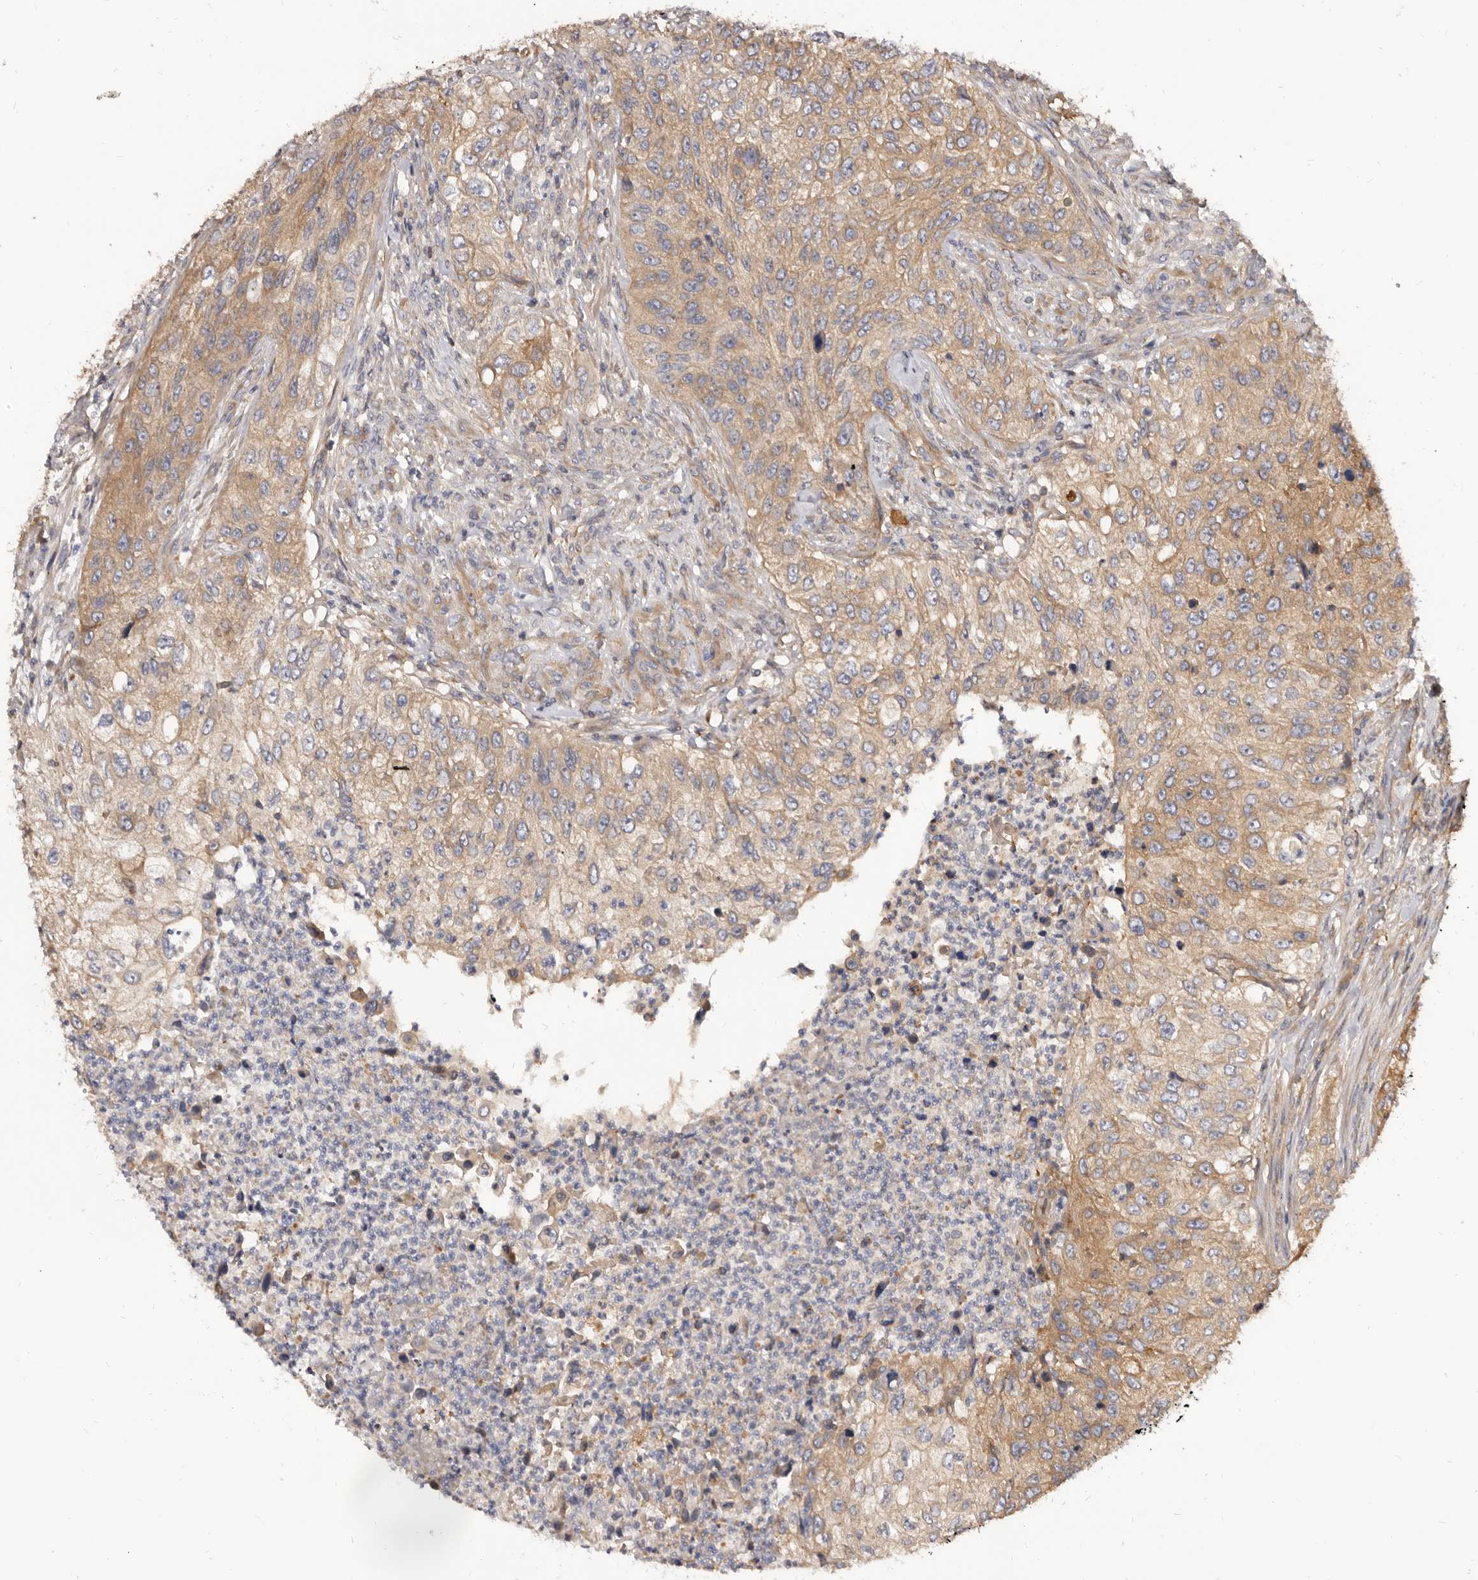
{"staining": {"intensity": "weak", "quantity": ">75%", "location": "cytoplasmic/membranous"}, "tissue": "urothelial cancer", "cell_type": "Tumor cells", "image_type": "cancer", "snomed": [{"axis": "morphology", "description": "Urothelial carcinoma, High grade"}, {"axis": "topography", "description": "Urinary bladder"}], "caption": "Urothelial carcinoma (high-grade) stained with a brown dye displays weak cytoplasmic/membranous positive expression in about >75% of tumor cells.", "gene": "ADAMTS20", "patient": {"sex": "female", "age": 60}}